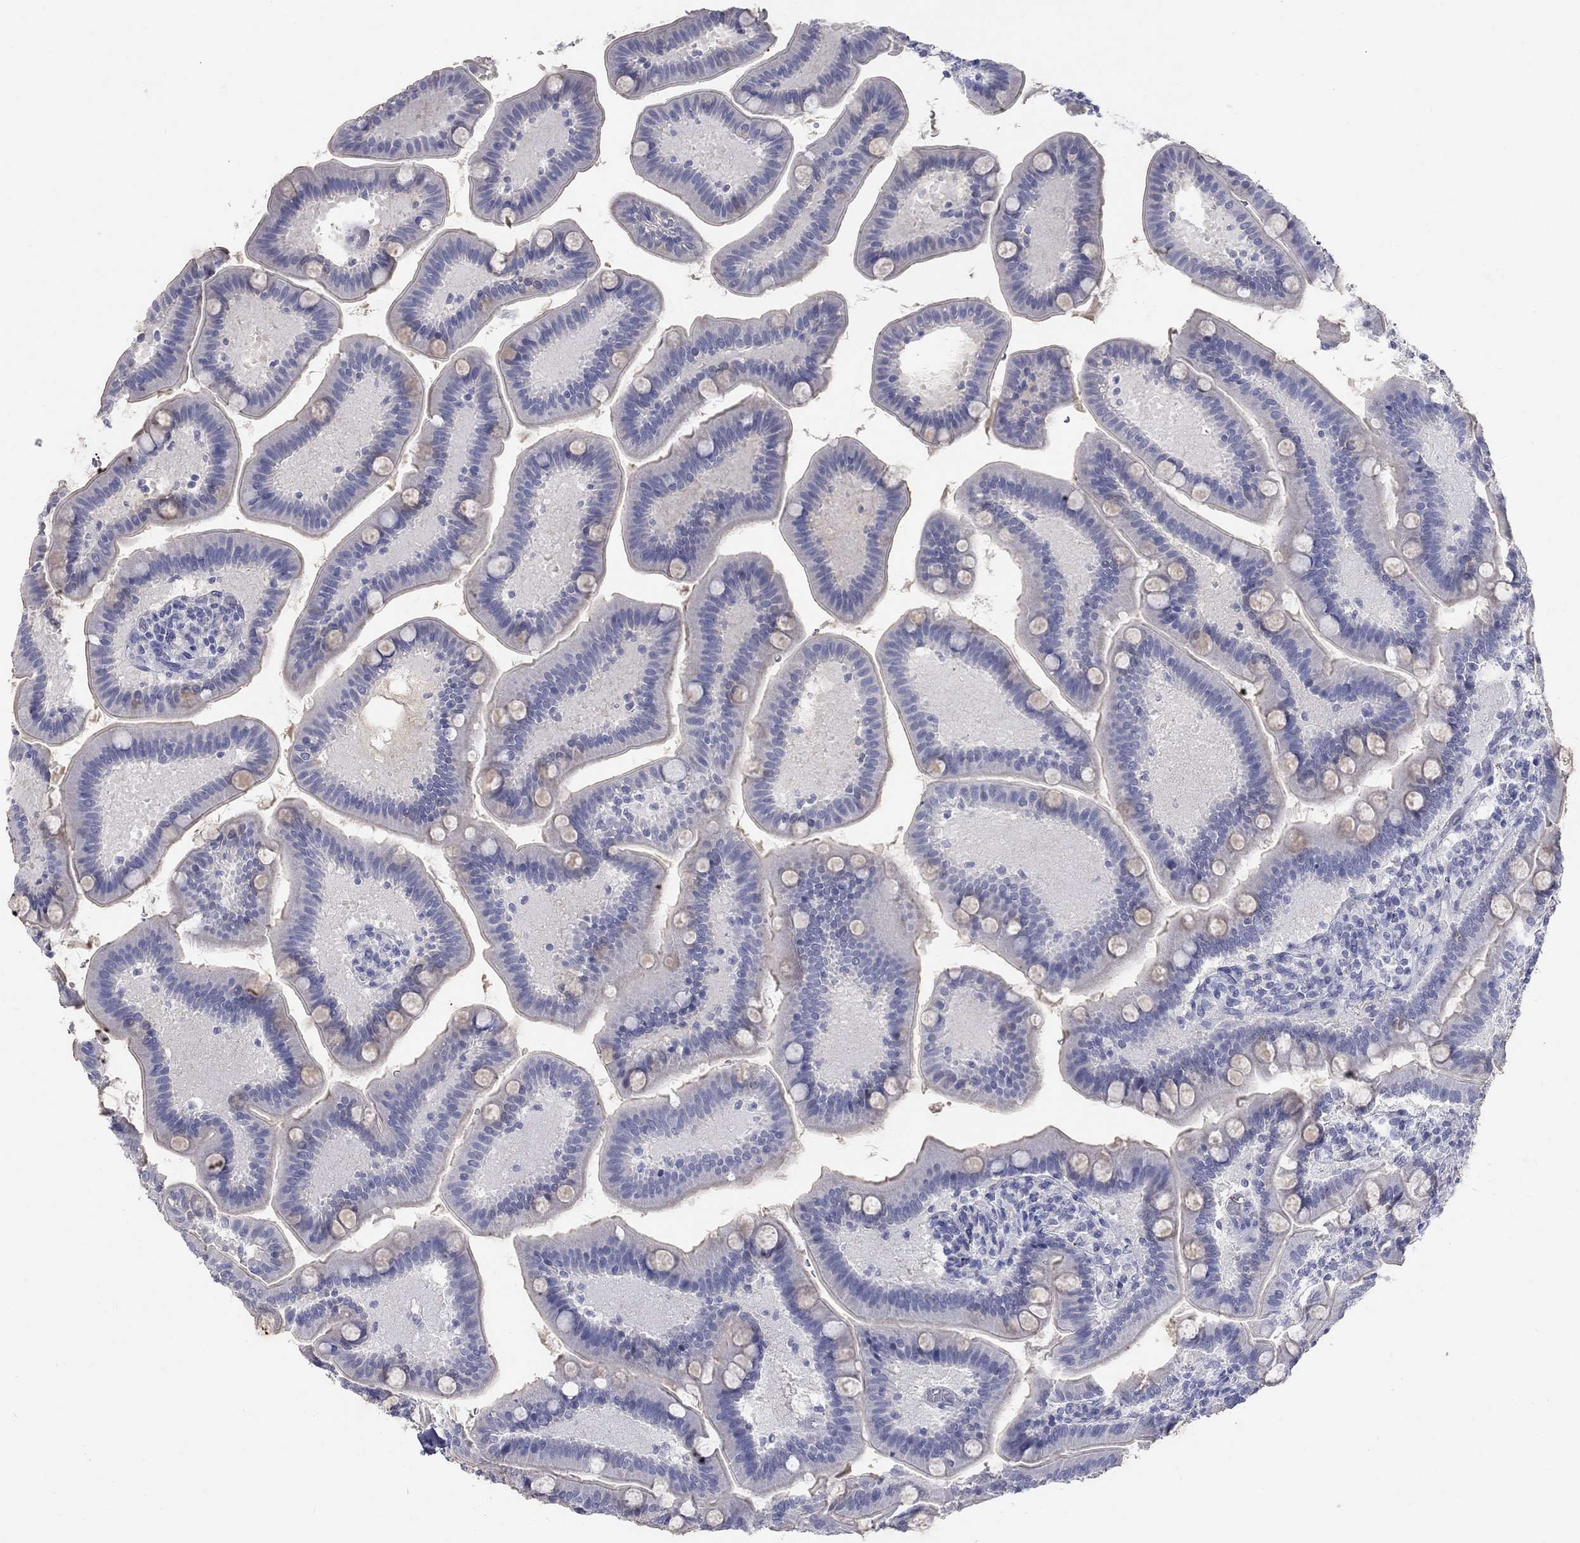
{"staining": {"intensity": "negative", "quantity": "none", "location": "none"}, "tissue": "small intestine", "cell_type": "Glandular cells", "image_type": "normal", "snomed": [{"axis": "morphology", "description": "Normal tissue, NOS"}, {"axis": "topography", "description": "Small intestine"}], "caption": "Immunohistochemistry image of normal human small intestine stained for a protein (brown), which demonstrates no positivity in glandular cells.", "gene": "PTH1R", "patient": {"sex": "male", "age": 66}}